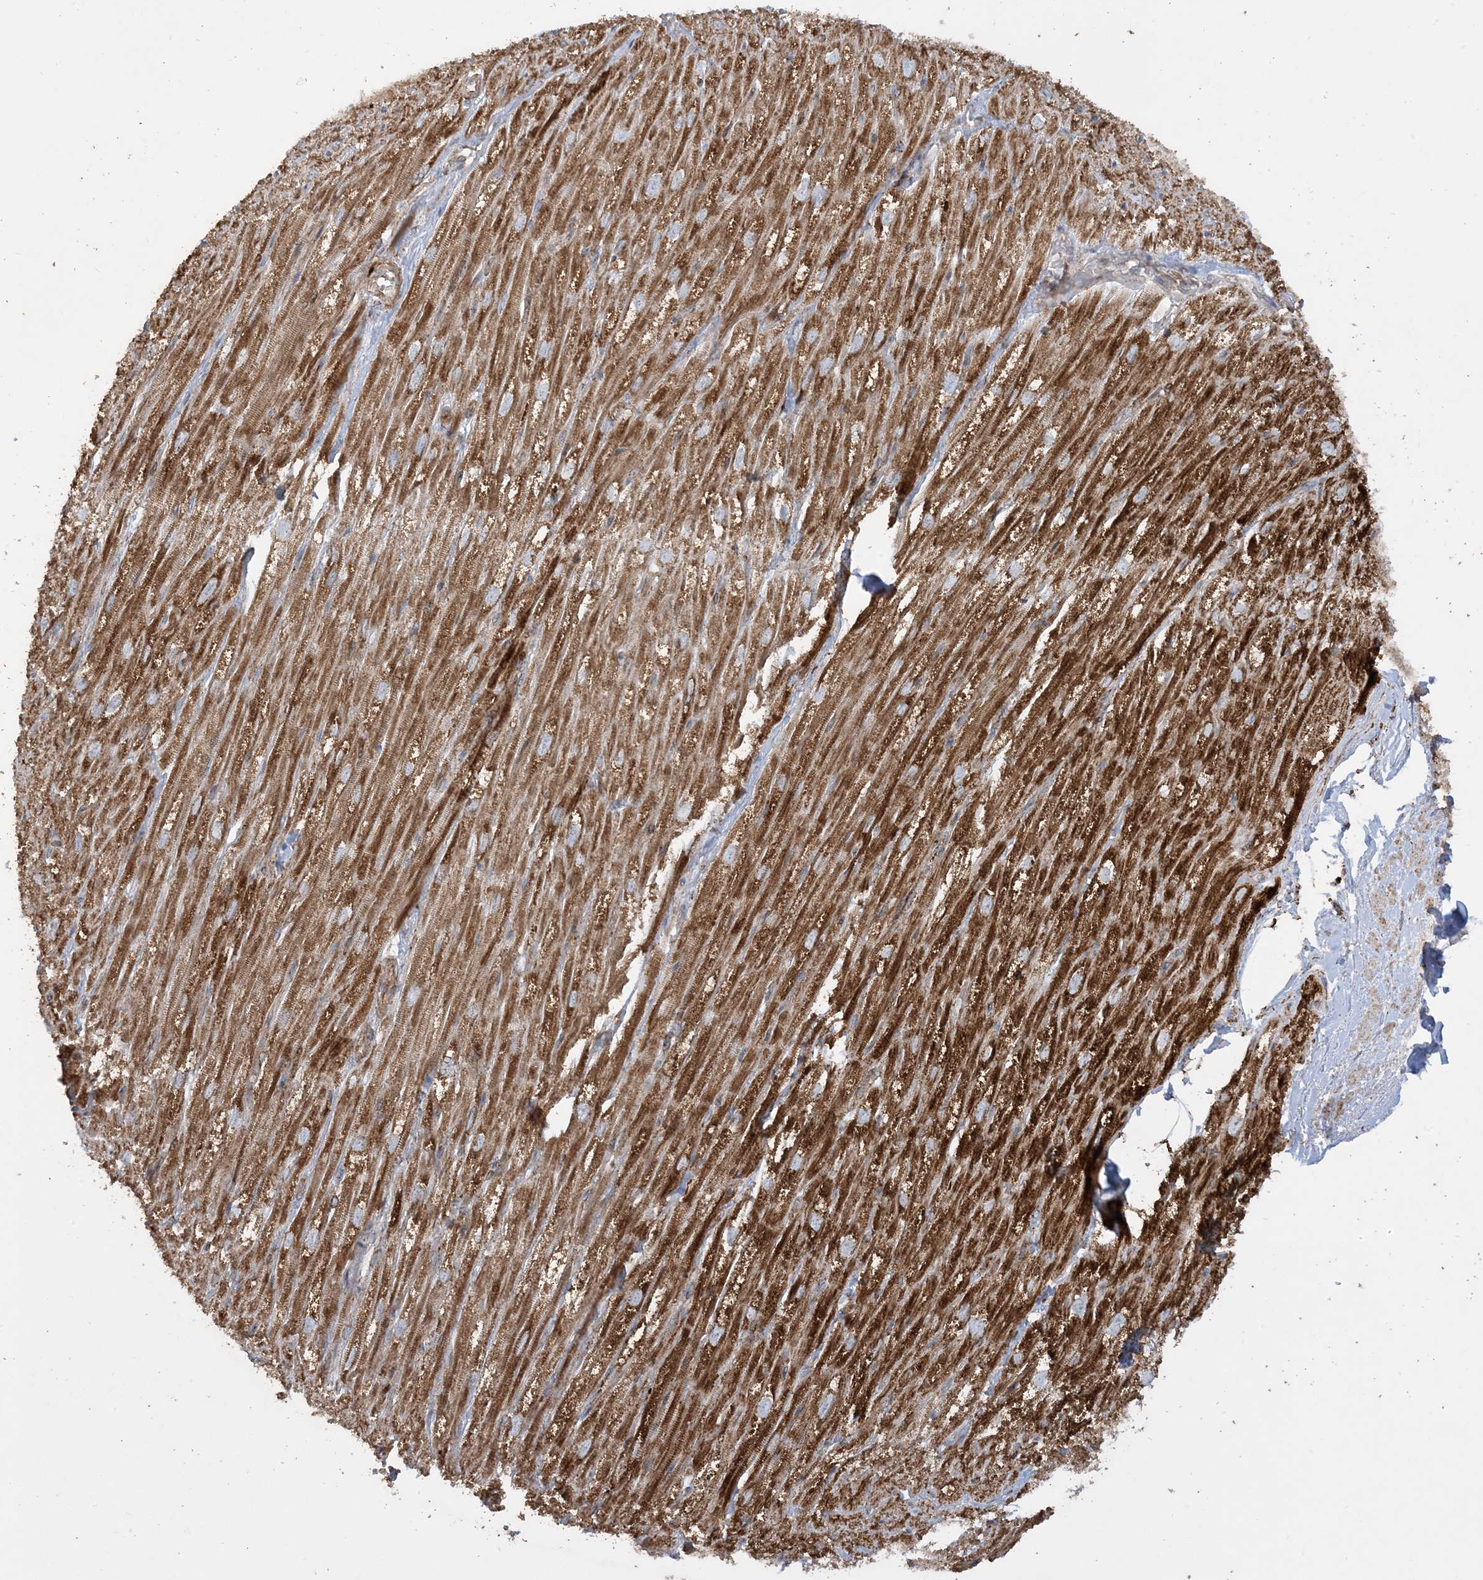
{"staining": {"intensity": "strong", "quantity": ">75%", "location": "cytoplasmic/membranous"}, "tissue": "heart muscle", "cell_type": "Cardiomyocytes", "image_type": "normal", "snomed": [{"axis": "morphology", "description": "Normal tissue, NOS"}, {"axis": "topography", "description": "Heart"}], "caption": "Heart muscle stained with a brown dye shows strong cytoplasmic/membranous positive expression in approximately >75% of cardiomyocytes.", "gene": "NDUFAF3", "patient": {"sex": "male", "age": 50}}